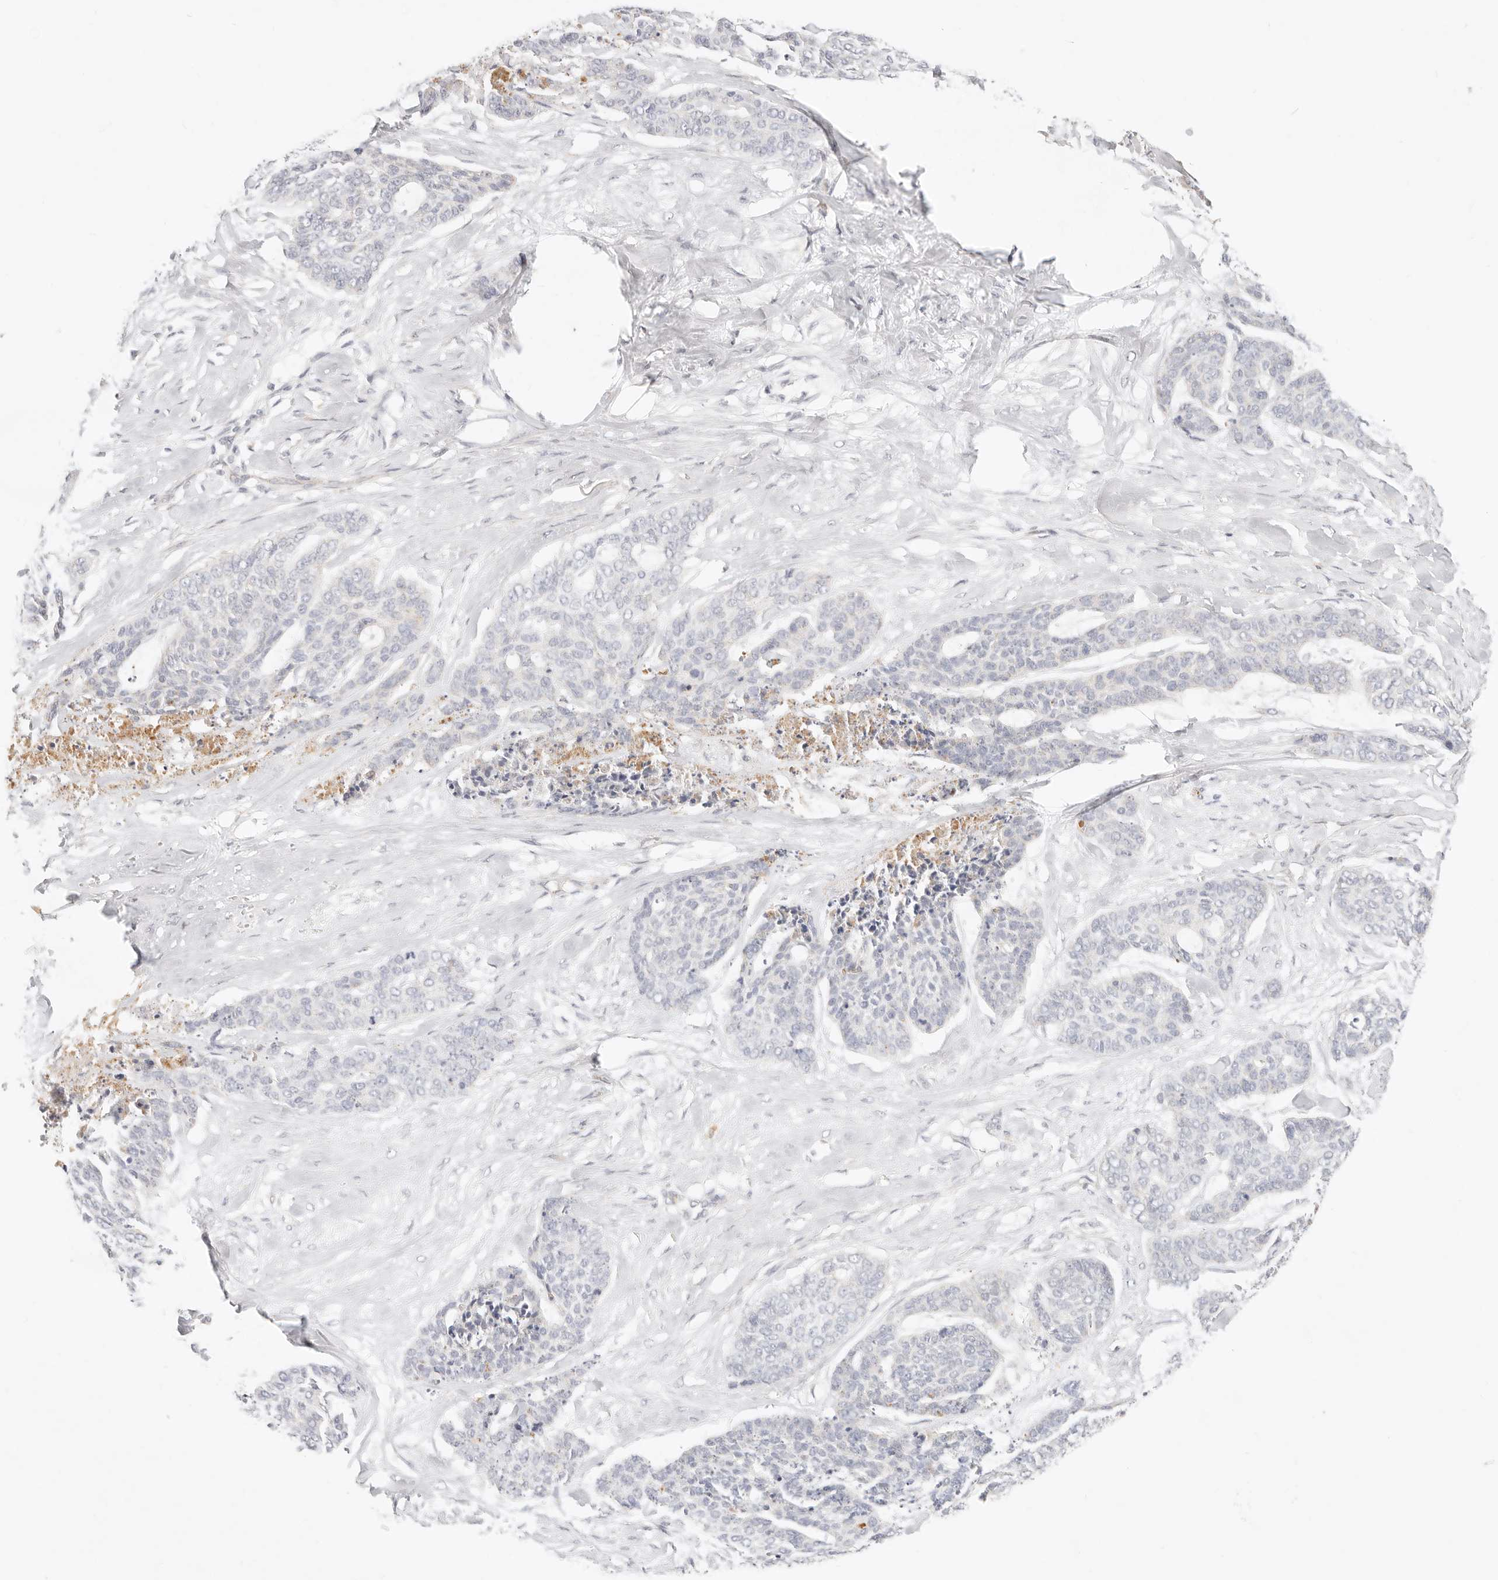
{"staining": {"intensity": "negative", "quantity": "none", "location": "none"}, "tissue": "skin cancer", "cell_type": "Tumor cells", "image_type": "cancer", "snomed": [{"axis": "morphology", "description": "Basal cell carcinoma"}, {"axis": "topography", "description": "Skin"}], "caption": "Tumor cells are negative for protein expression in human basal cell carcinoma (skin). (Stains: DAB (3,3'-diaminobenzidine) immunohistochemistry with hematoxylin counter stain, Microscopy: brightfield microscopy at high magnification).", "gene": "ACOX1", "patient": {"sex": "female", "age": 64}}